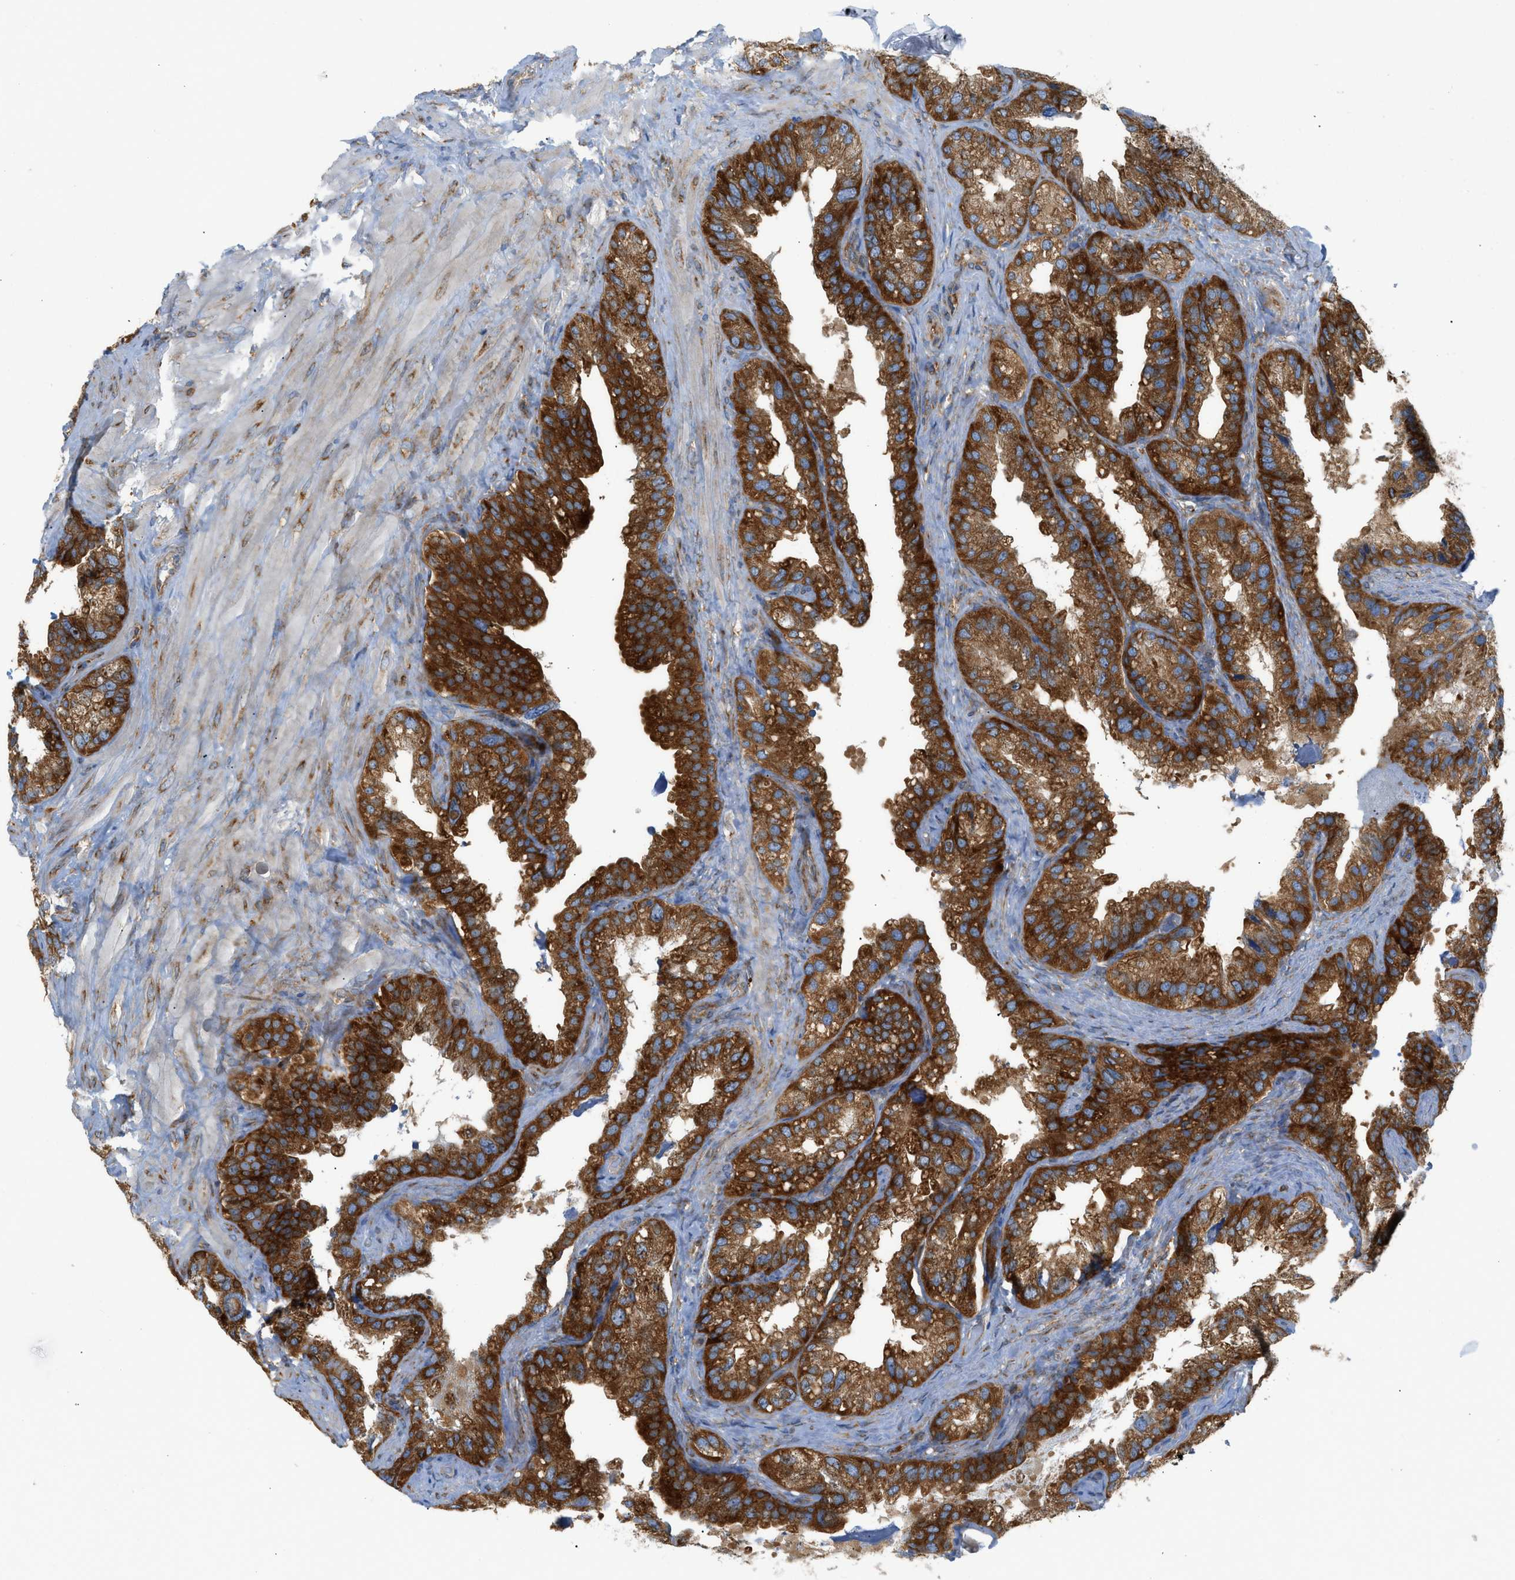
{"staining": {"intensity": "strong", "quantity": ">75%", "location": "cytoplasmic/membranous"}, "tissue": "seminal vesicle", "cell_type": "Glandular cells", "image_type": "normal", "snomed": [{"axis": "morphology", "description": "Normal tissue, NOS"}, {"axis": "topography", "description": "Seminal veicle"}], "caption": "Immunohistochemical staining of unremarkable human seminal vesicle displays >75% levels of strong cytoplasmic/membranous protein expression in approximately >75% of glandular cells. (Brightfield microscopy of DAB IHC at high magnification).", "gene": "GPAT4", "patient": {"sex": "male", "age": 68}}